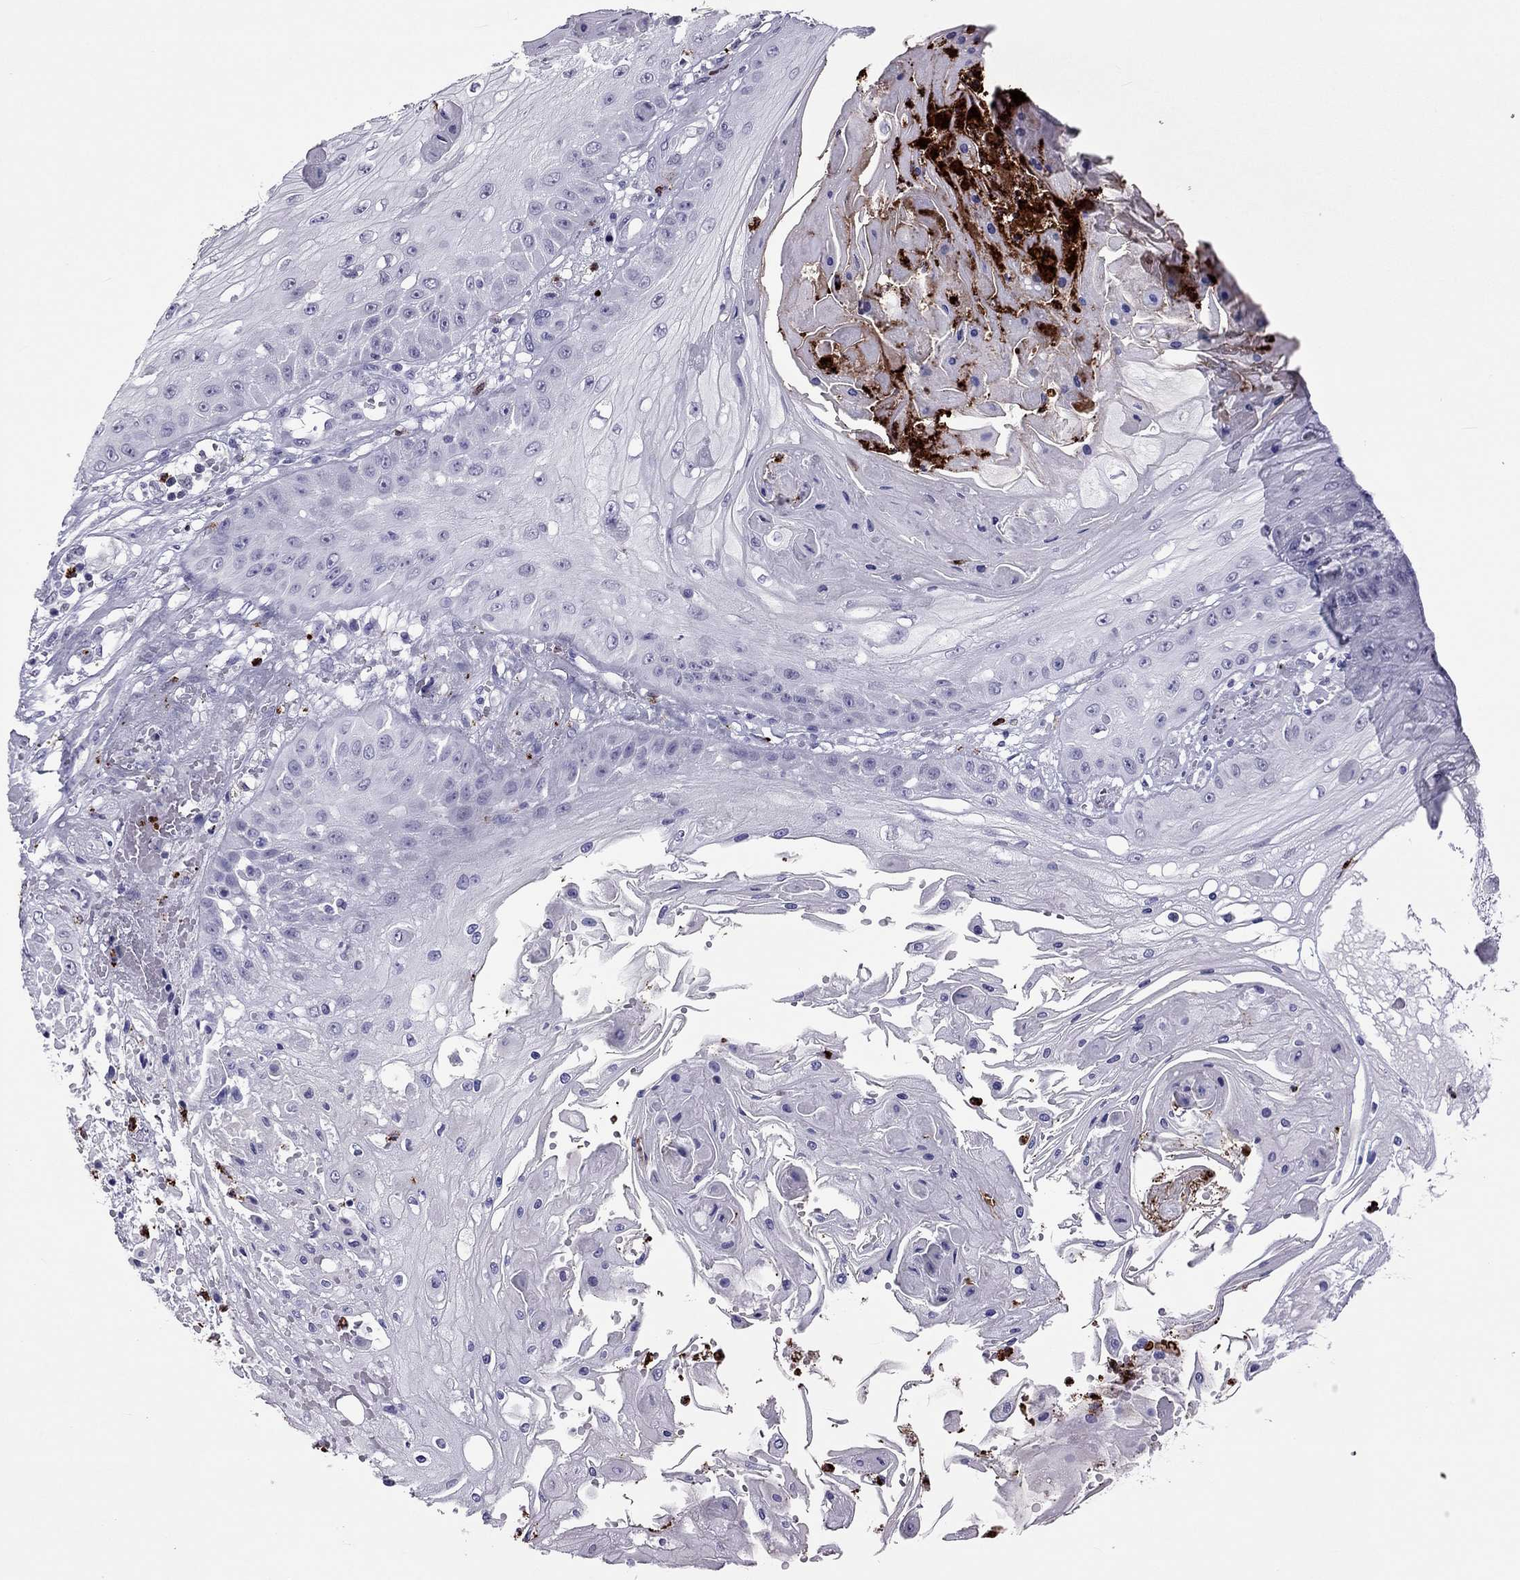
{"staining": {"intensity": "negative", "quantity": "none", "location": "none"}, "tissue": "skin cancer", "cell_type": "Tumor cells", "image_type": "cancer", "snomed": [{"axis": "morphology", "description": "Squamous cell carcinoma, NOS"}, {"axis": "topography", "description": "Skin"}], "caption": "High power microscopy image of an IHC micrograph of skin cancer, revealing no significant staining in tumor cells. Nuclei are stained in blue.", "gene": "CCL27", "patient": {"sex": "male", "age": 70}}